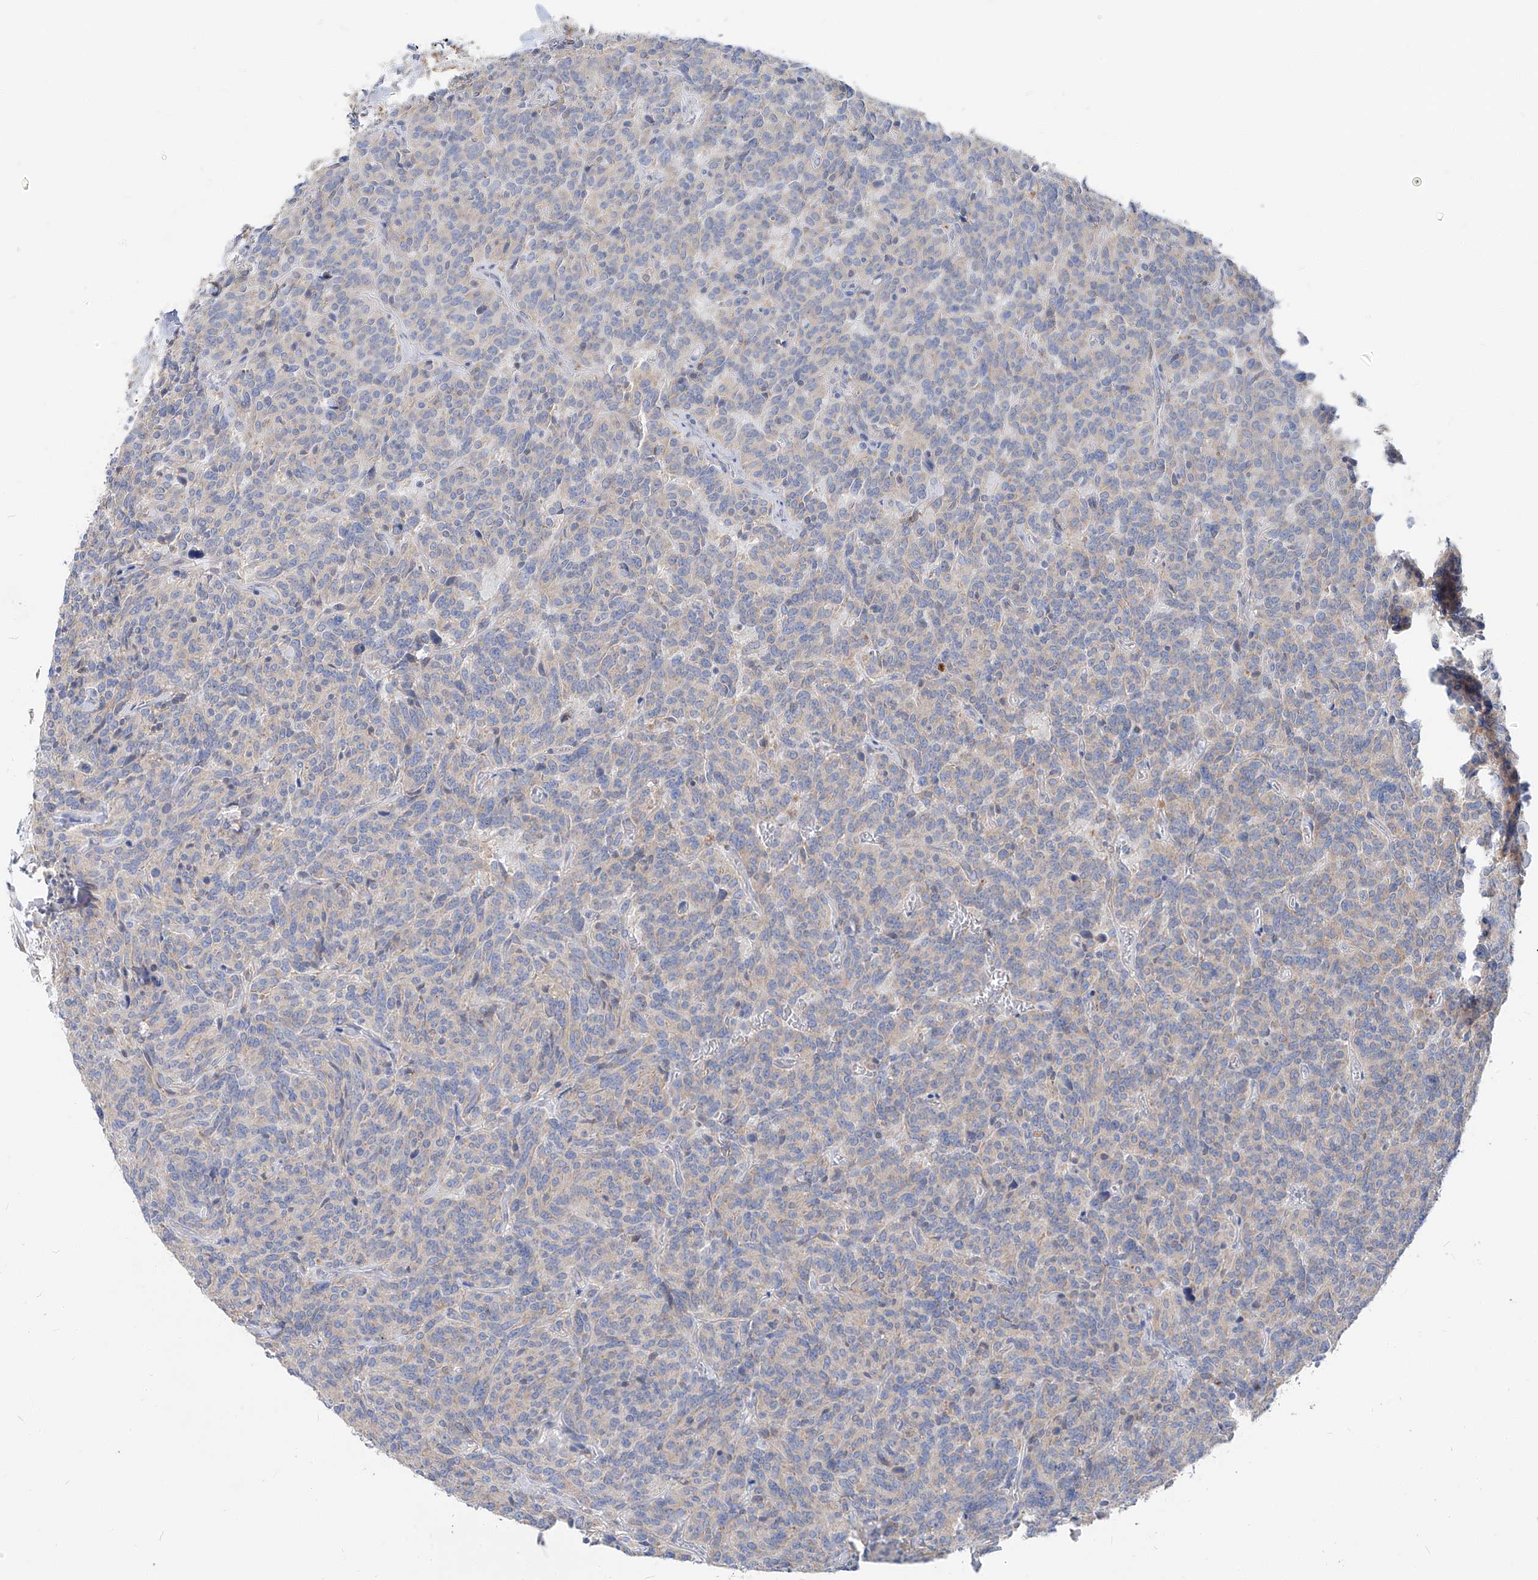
{"staining": {"intensity": "weak", "quantity": "<25%", "location": "cytoplasmic/membranous"}, "tissue": "carcinoid", "cell_type": "Tumor cells", "image_type": "cancer", "snomed": [{"axis": "morphology", "description": "Carcinoid, malignant, NOS"}, {"axis": "topography", "description": "Lung"}], "caption": "The histopathology image exhibits no significant staining in tumor cells of carcinoid (malignant).", "gene": "UFL1", "patient": {"sex": "female", "age": 46}}